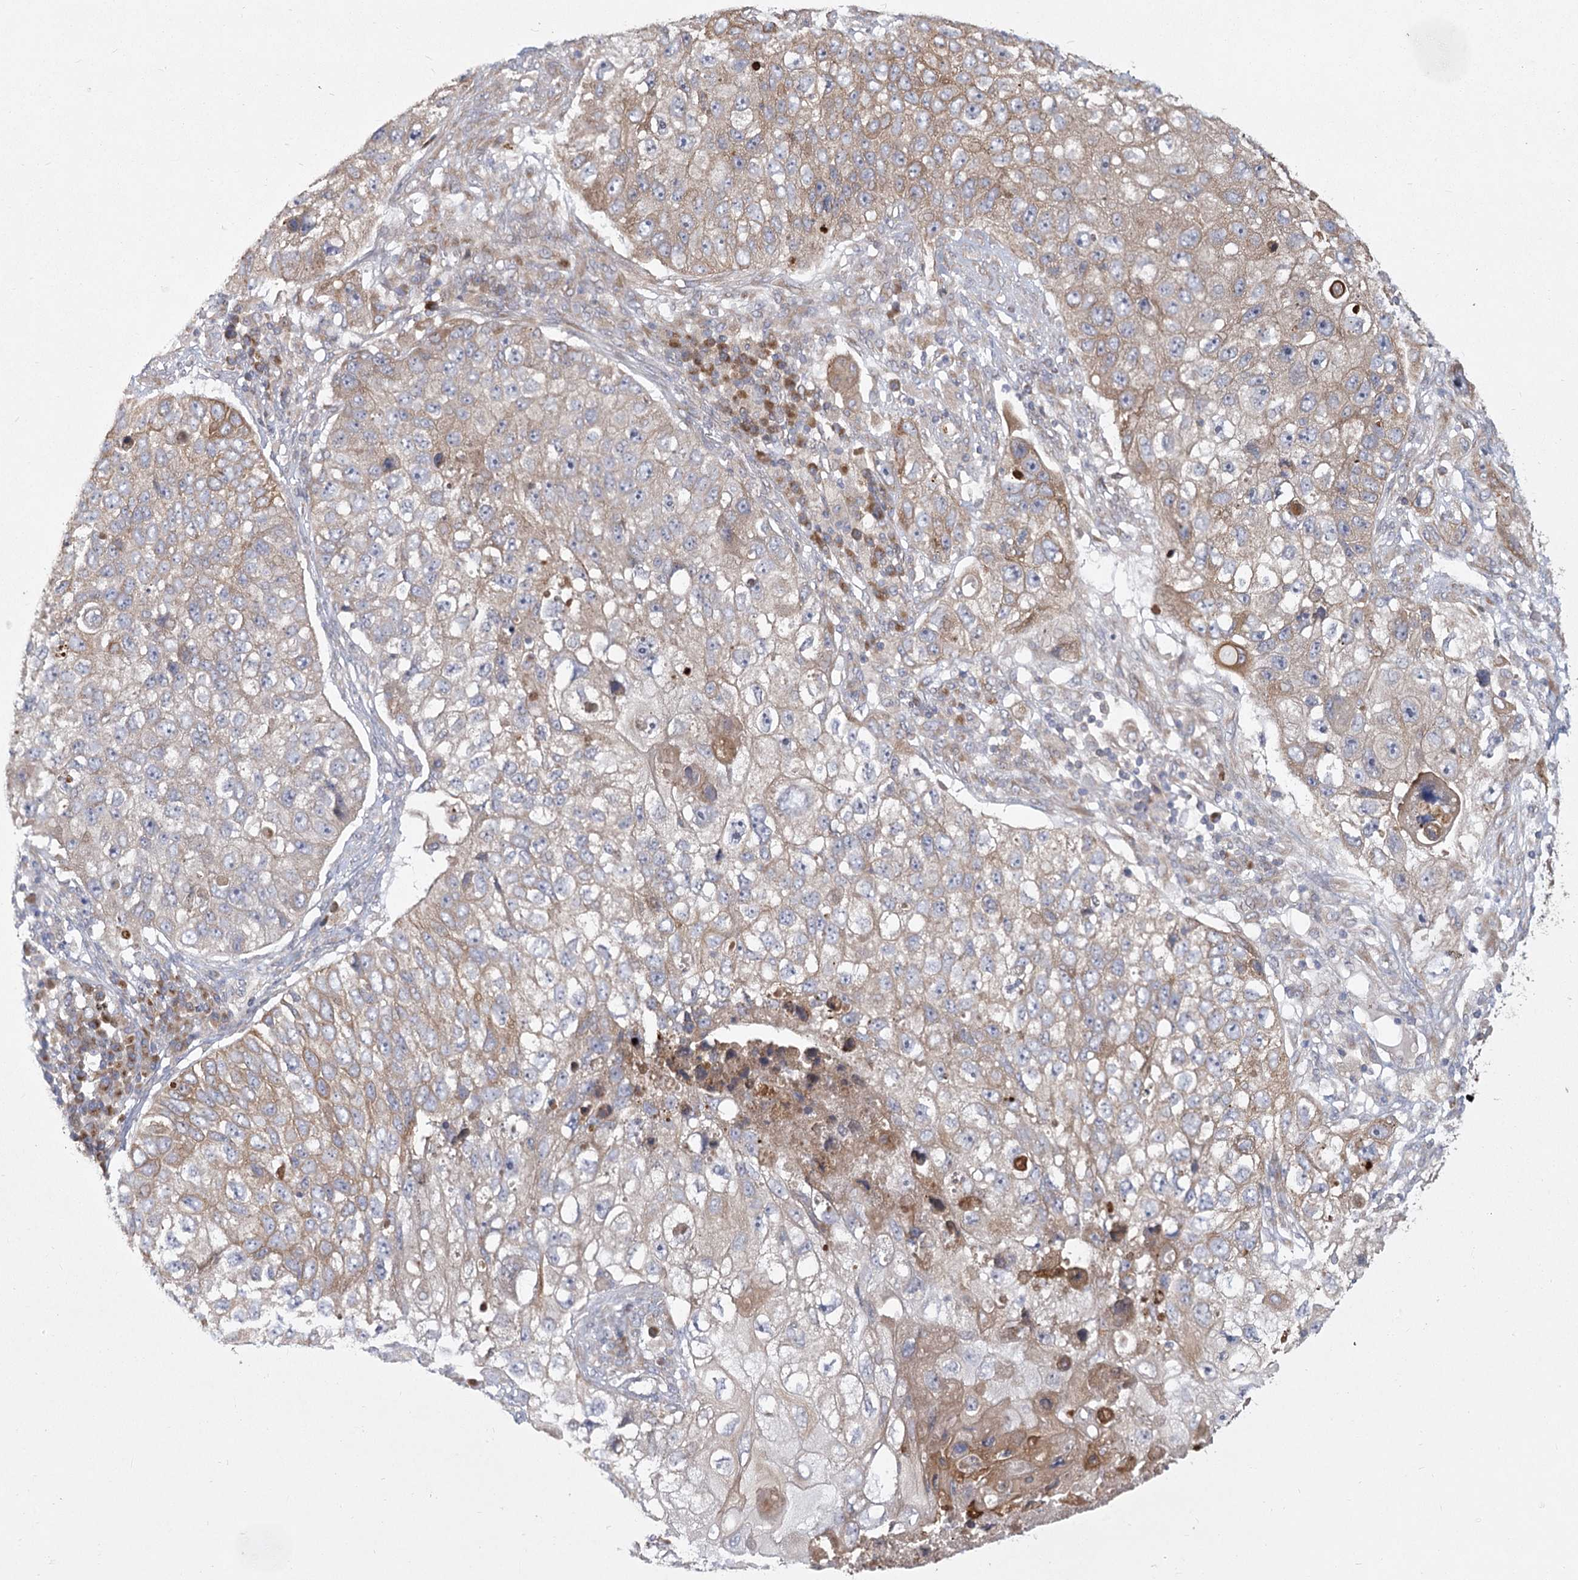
{"staining": {"intensity": "moderate", "quantity": "<25%", "location": "cytoplasmic/membranous"}, "tissue": "lung cancer", "cell_type": "Tumor cells", "image_type": "cancer", "snomed": [{"axis": "morphology", "description": "Squamous cell carcinoma, NOS"}, {"axis": "topography", "description": "Lung"}], "caption": "IHC of squamous cell carcinoma (lung) shows low levels of moderate cytoplasmic/membranous positivity in about <25% of tumor cells. The staining is performed using DAB (3,3'-diaminobenzidine) brown chromogen to label protein expression. The nuclei are counter-stained blue using hematoxylin.", "gene": "CNTLN", "patient": {"sex": "male", "age": 61}}